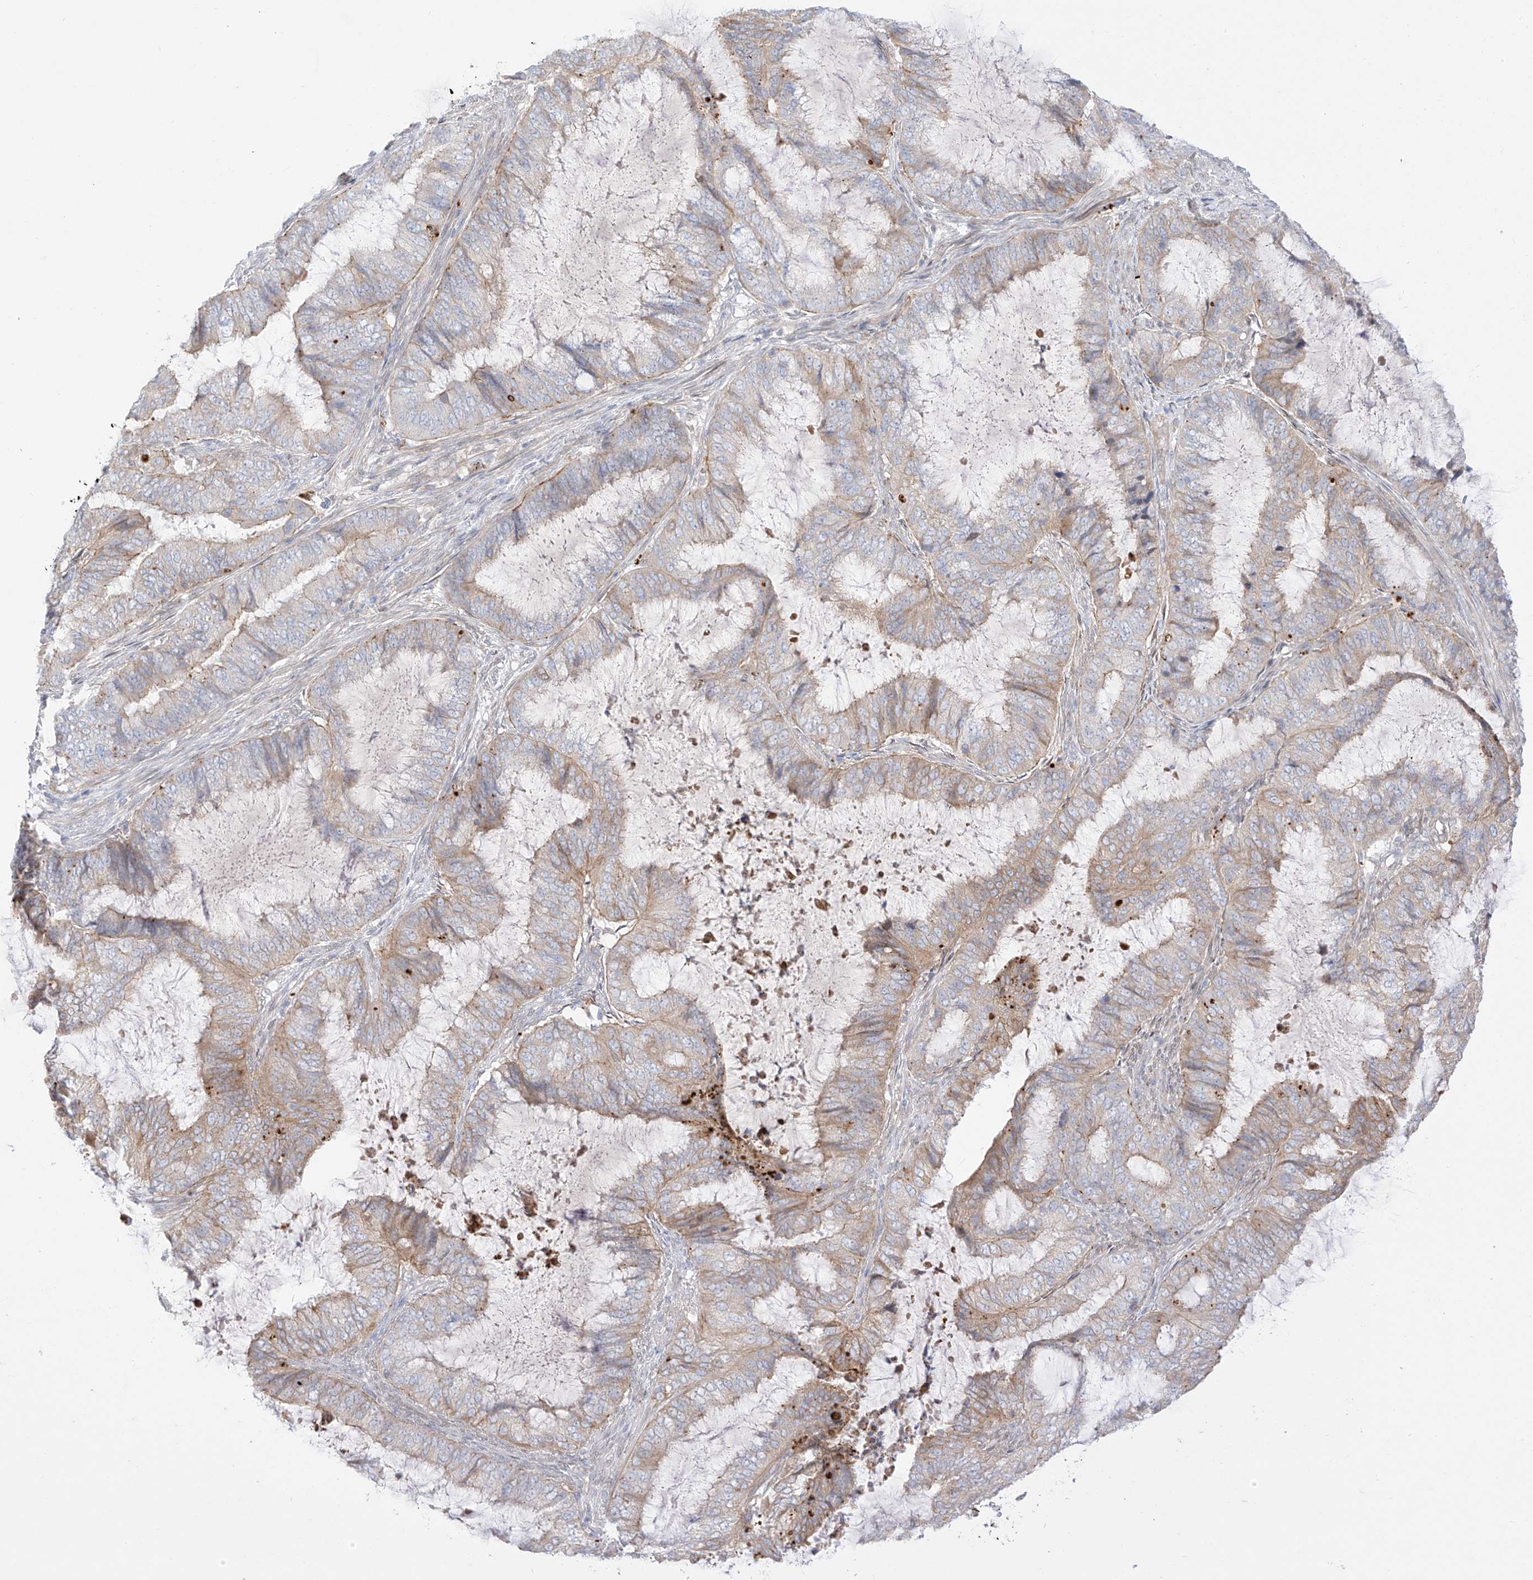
{"staining": {"intensity": "weak", "quantity": "25%-75%", "location": "cytoplasmic/membranous"}, "tissue": "endometrial cancer", "cell_type": "Tumor cells", "image_type": "cancer", "snomed": [{"axis": "morphology", "description": "Adenocarcinoma, NOS"}, {"axis": "topography", "description": "Endometrium"}], "caption": "The micrograph exhibits staining of endometrial cancer (adenocarcinoma), revealing weak cytoplasmic/membranous protein positivity (brown color) within tumor cells. The staining is performed using DAB (3,3'-diaminobenzidine) brown chromogen to label protein expression. The nuclei are counter-stained blue using hematoxylin.", "gene": "PCYOX1", "patient": {"sex": "female", "age": 81}}